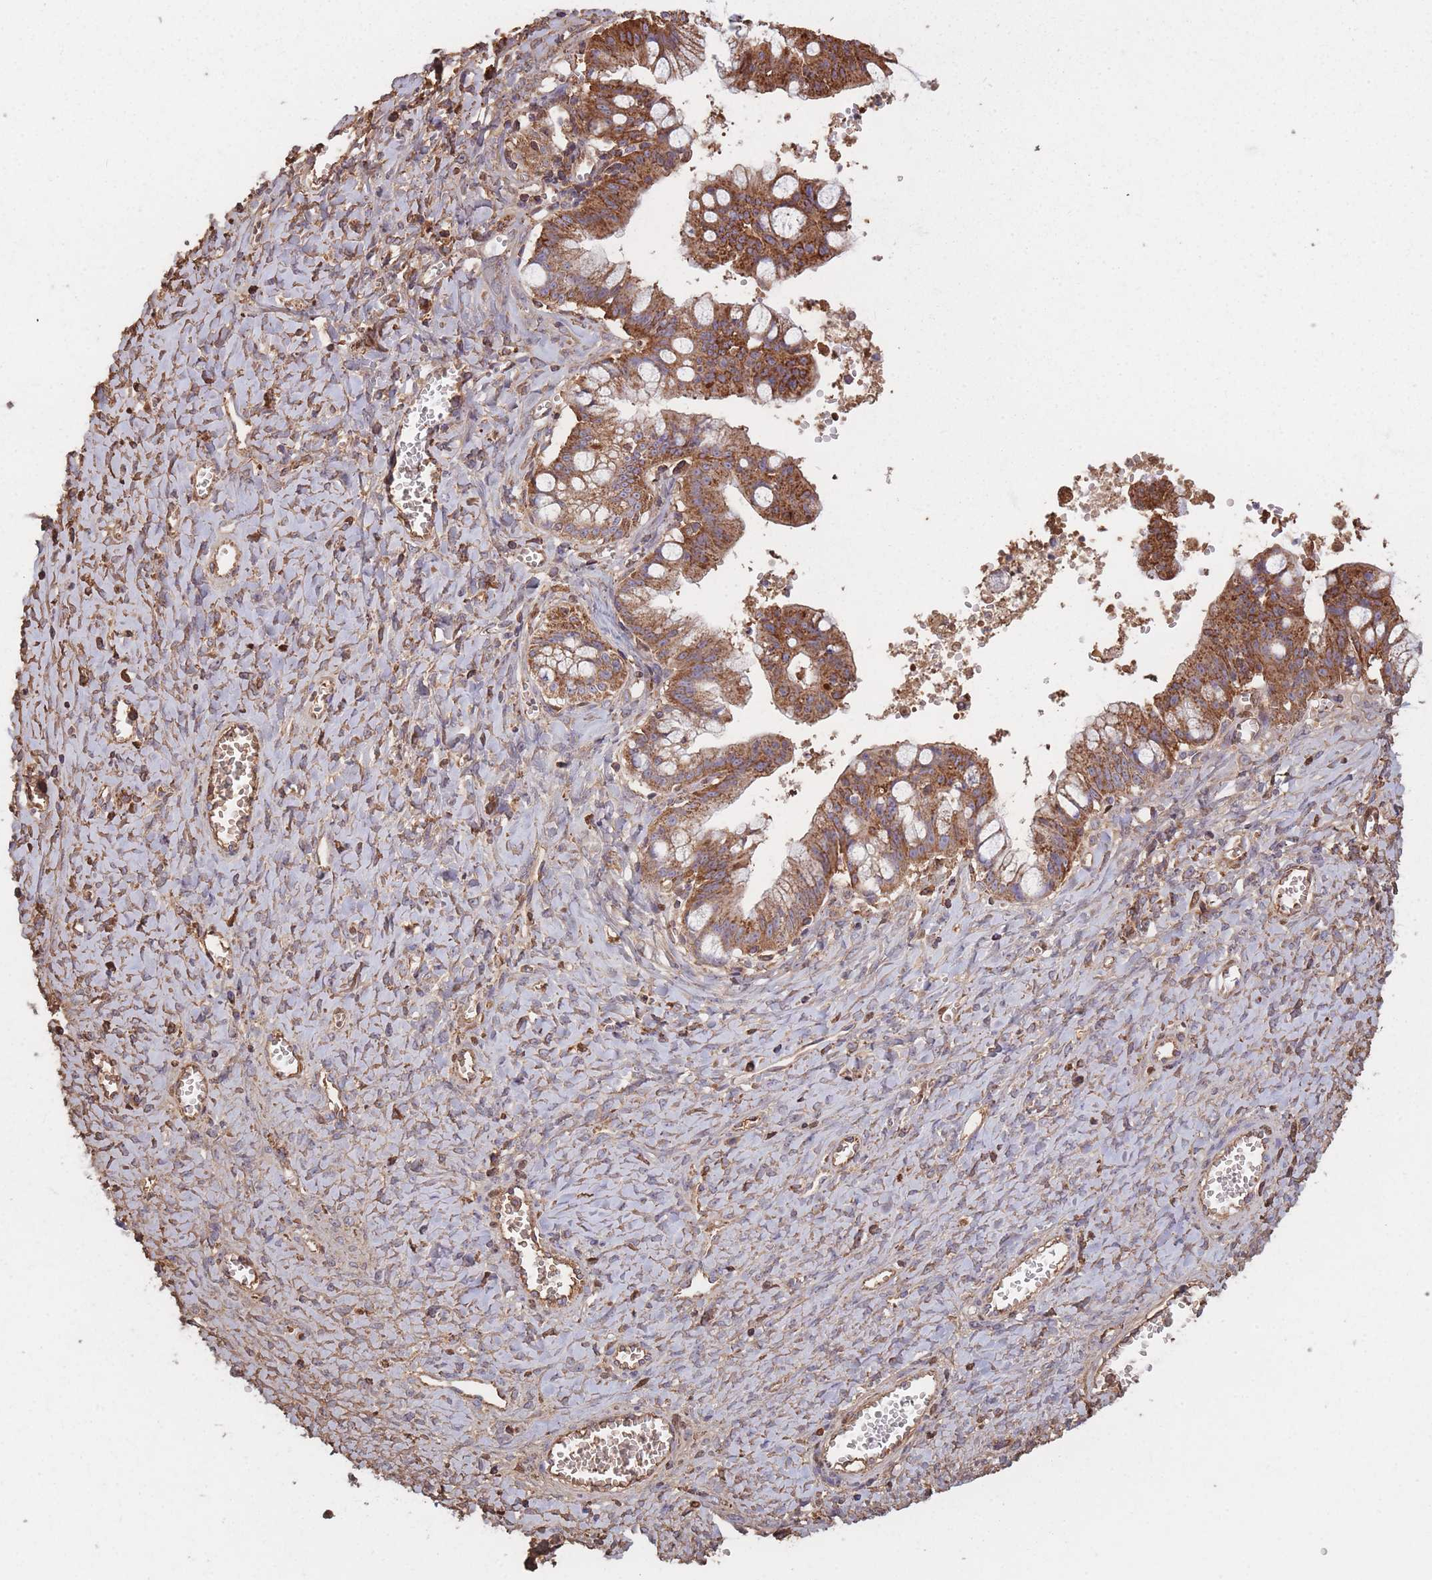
{"staining": {"intensity": "moderate", "quantity": ">75%", "location": "cytoplasmic/membranous"}, "tissue": "ovarian cancer", "cell_type": "Tumor cells", "image_type": "cancer", "snomed": [{"axis": "morphology", "description": "Cystadenocarcinoma, mucinous, NOS"}, {"axis": "topography", "description": "Ovary"}], "caption": "There is medium levels of moderate cytoplasmic/membranous positivity in tumor cells of ovarian cancer, as demonstrated by immunohistochemical staining (brown color).", "gene": "KAT2A", "patient": {"sex": "female", "age": 70}}